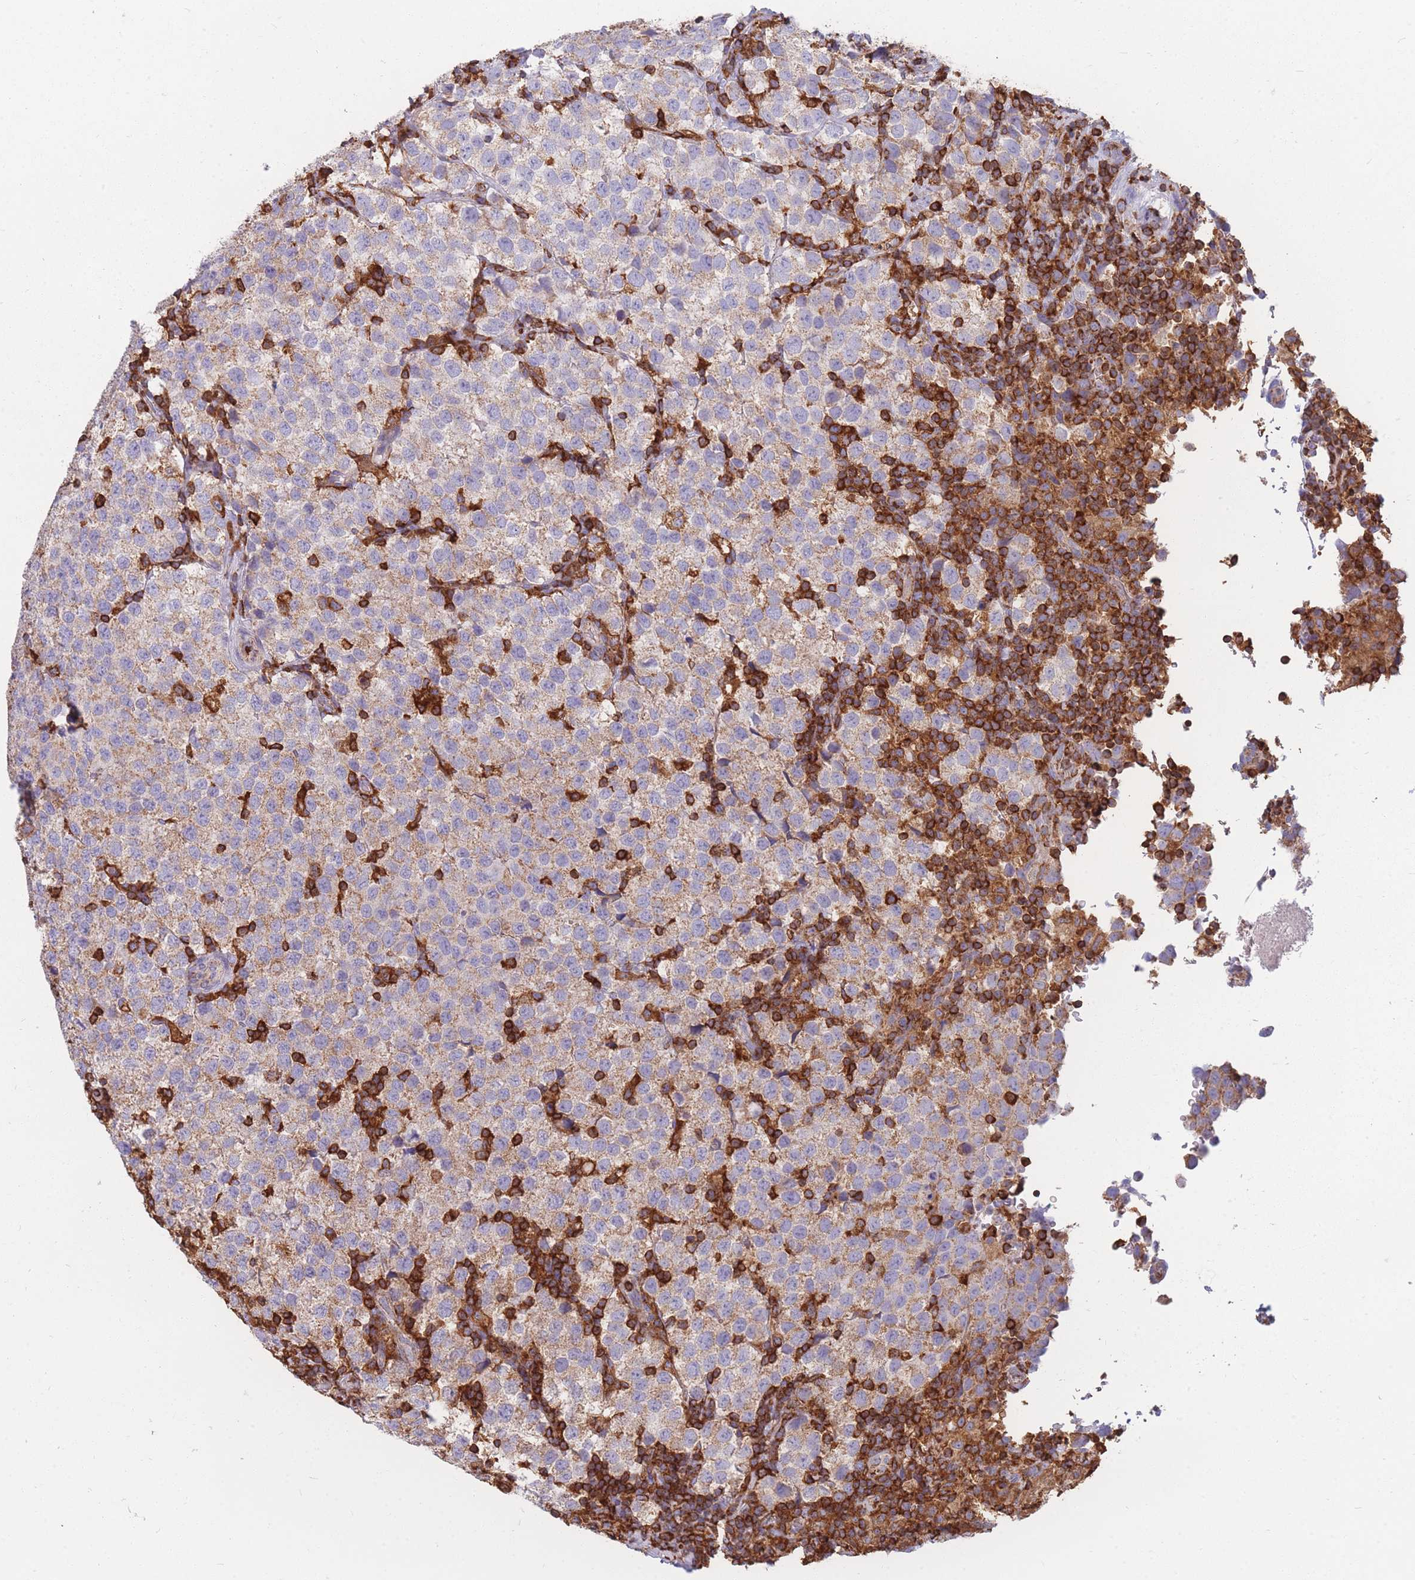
{"staining": {"intensity": "weak", "quantity": ">75%", "location": "cytoplasmic/membranous"}, "tissue": "testis cancer", "cell_type": "Tumor cells", "image_type": "cancer", "snomed": [{"axis": "morphology", "description": "Seminoma, NOS"}, {"axis": "topography", "description": "Testis"}], "caption": "Immunohistochemistry (IHC) photomicrograph of testis cancer stained for a protein (brown), which reveals low levels of weak cytoplasmic/membranous staining in about >75% of tumor cells.", "gene": "MRPL54", "patient": {"sex": "male", "age": 34}}